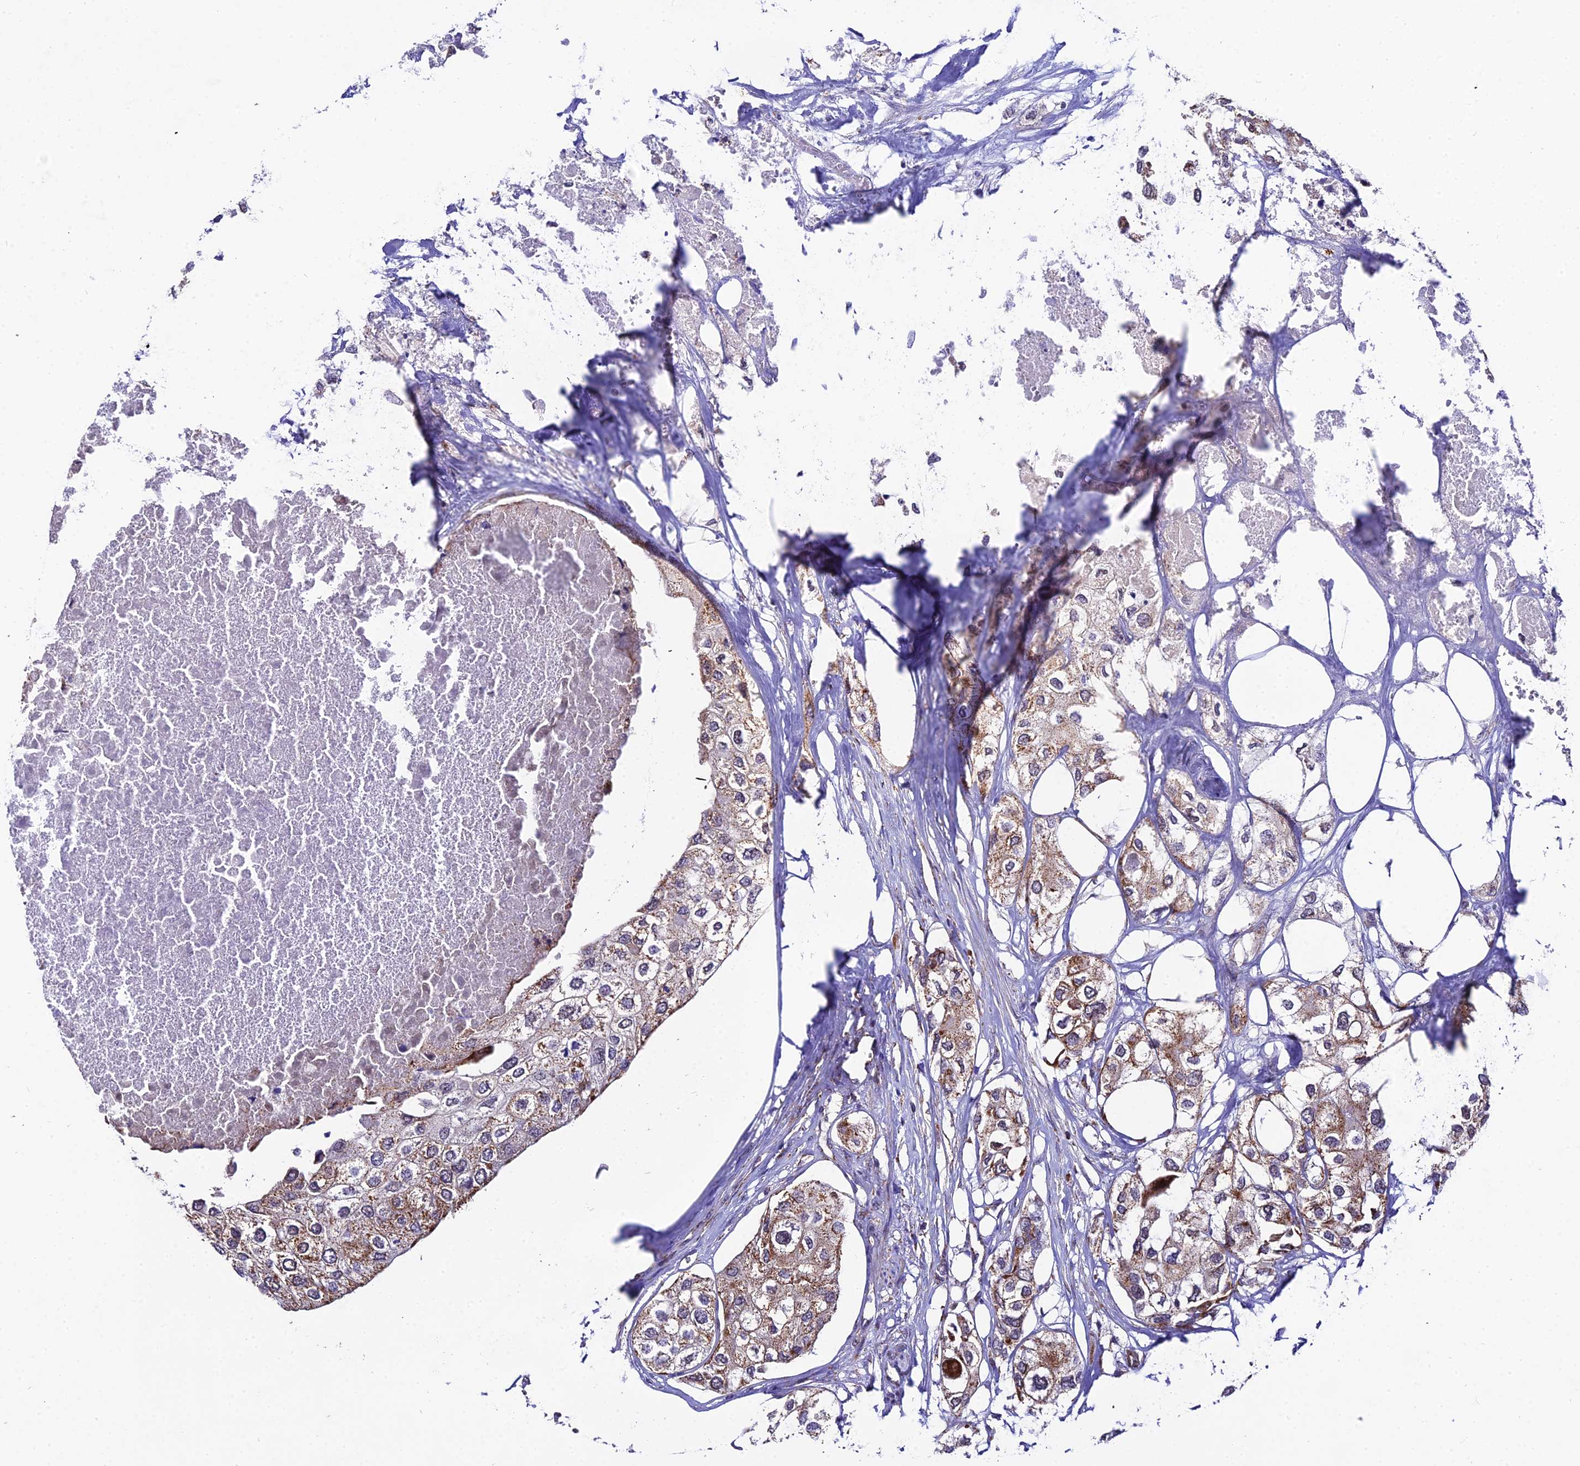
{"staining": {"intensity": "moderate", "quantity": ">75%", "location": "cytoplasmic/membranous"}, "tissue": "urothelial cancer", "cell_type": "Tumor cells", "image_type": "cancer", "snomed": [{"axis": "morphology", "description": "Urothelial carcinoma, High grade"}, {"axis": "topography", "description": "Urinary bladder"}], "caption": "Urothelial carcinoma (high-grade) tissue displays moderate cytoplasmic/membranous staining in approximately >75% of tumor cells (DAB IHC, brown staining for protein, blue staining for nuclei).", "gene": "PSMD2", "patient": {"sex": "male", "age": 64}}